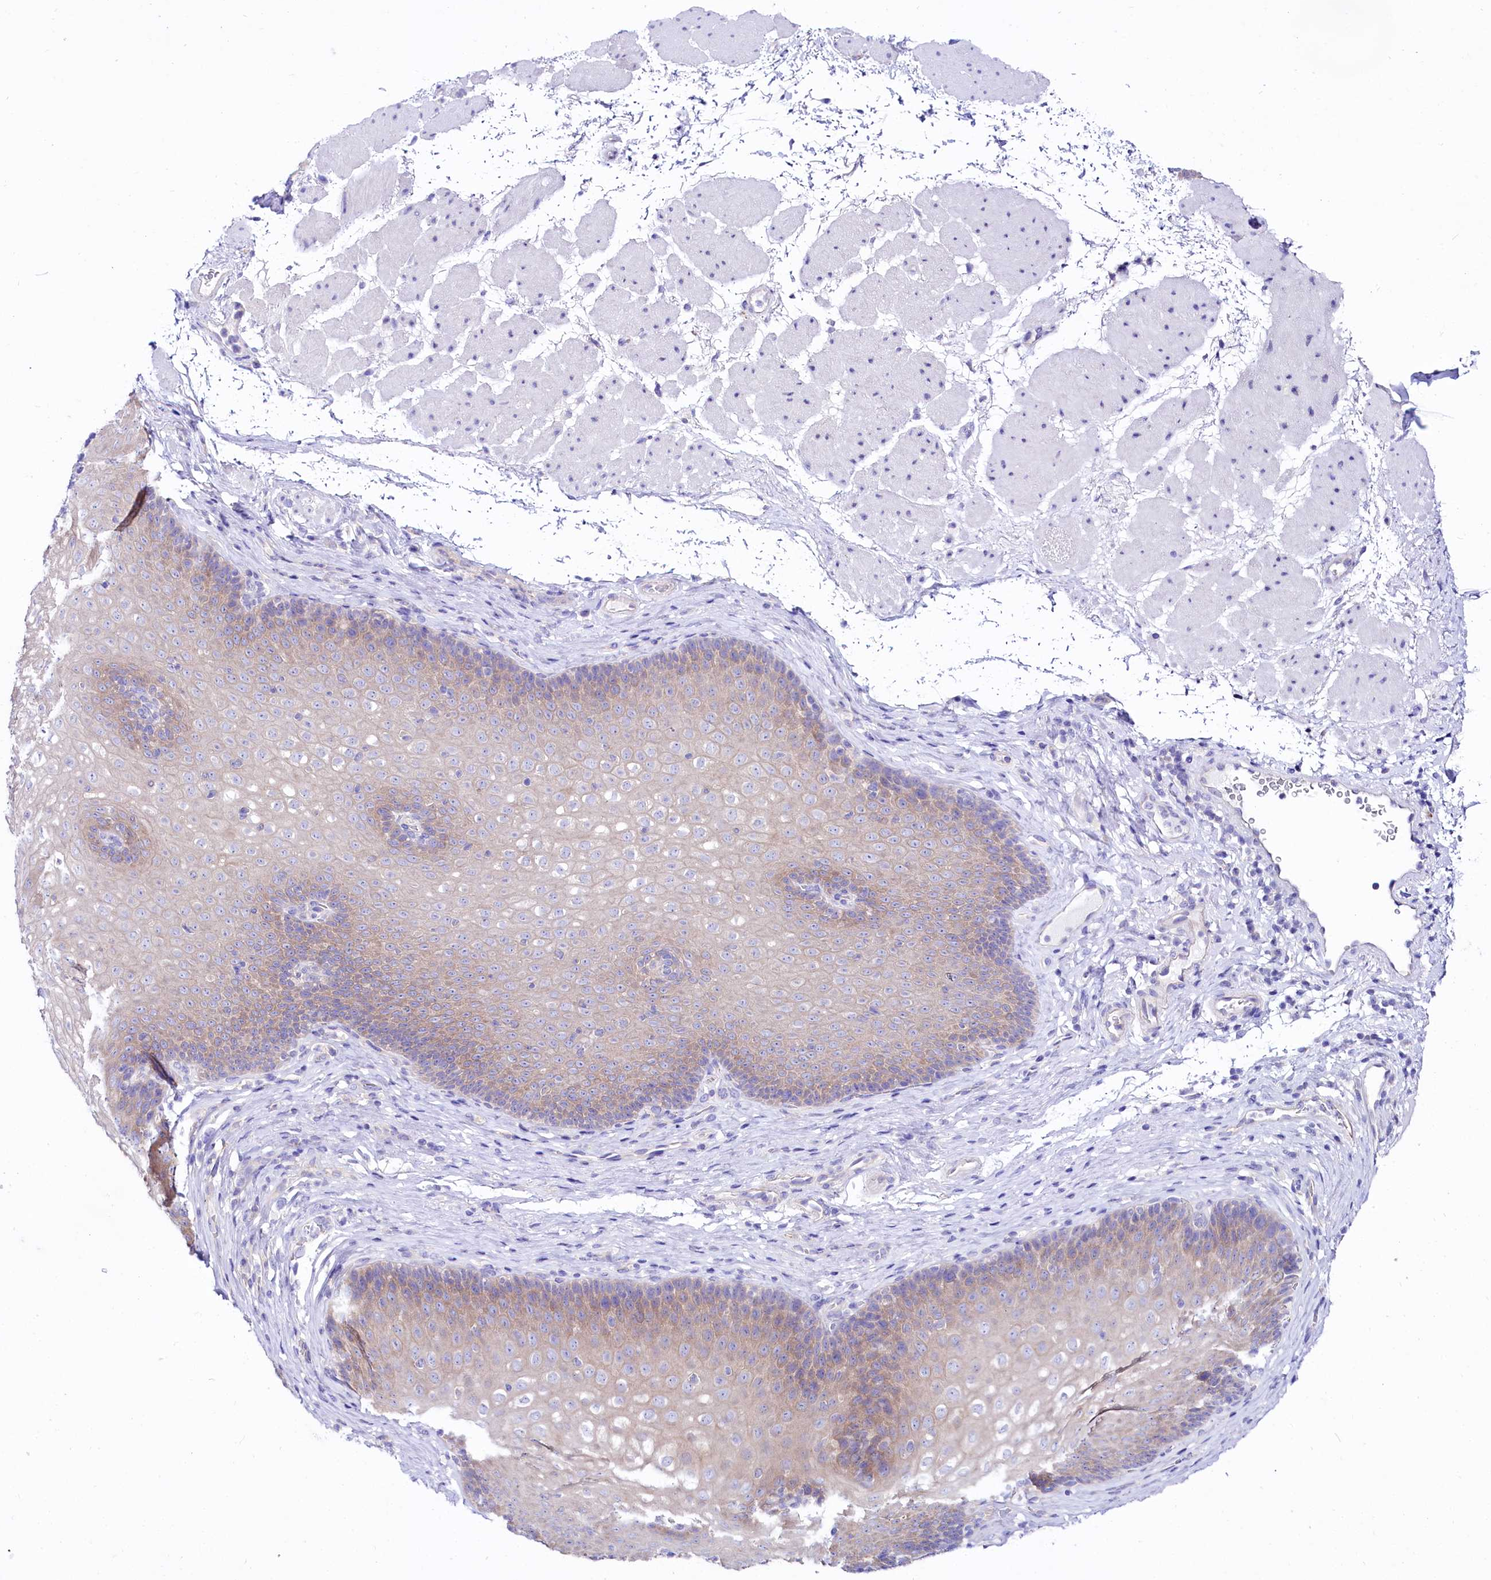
{"staining": {"intensity": "weak", "quantity": "<25%", "location": "cytoplasmic/membranous"}, "tissue": "esophagus", "cell_type": "Squamous epithelial cells", "image_type": "normal", "snomed": [{"axis": "morphology", "description": "Normal tissue, NOS"}, {"axis": "topography", "description": "Esophagus"}], "caption": "Squamous epithelial cells show no significant protein staining in unremarkable esophagus. (DAB immunohistochemistry (IHC) with hematoxylin counter stain).", "gene": "ABHD5", "patient": {"sex": "female", "age": 66}}